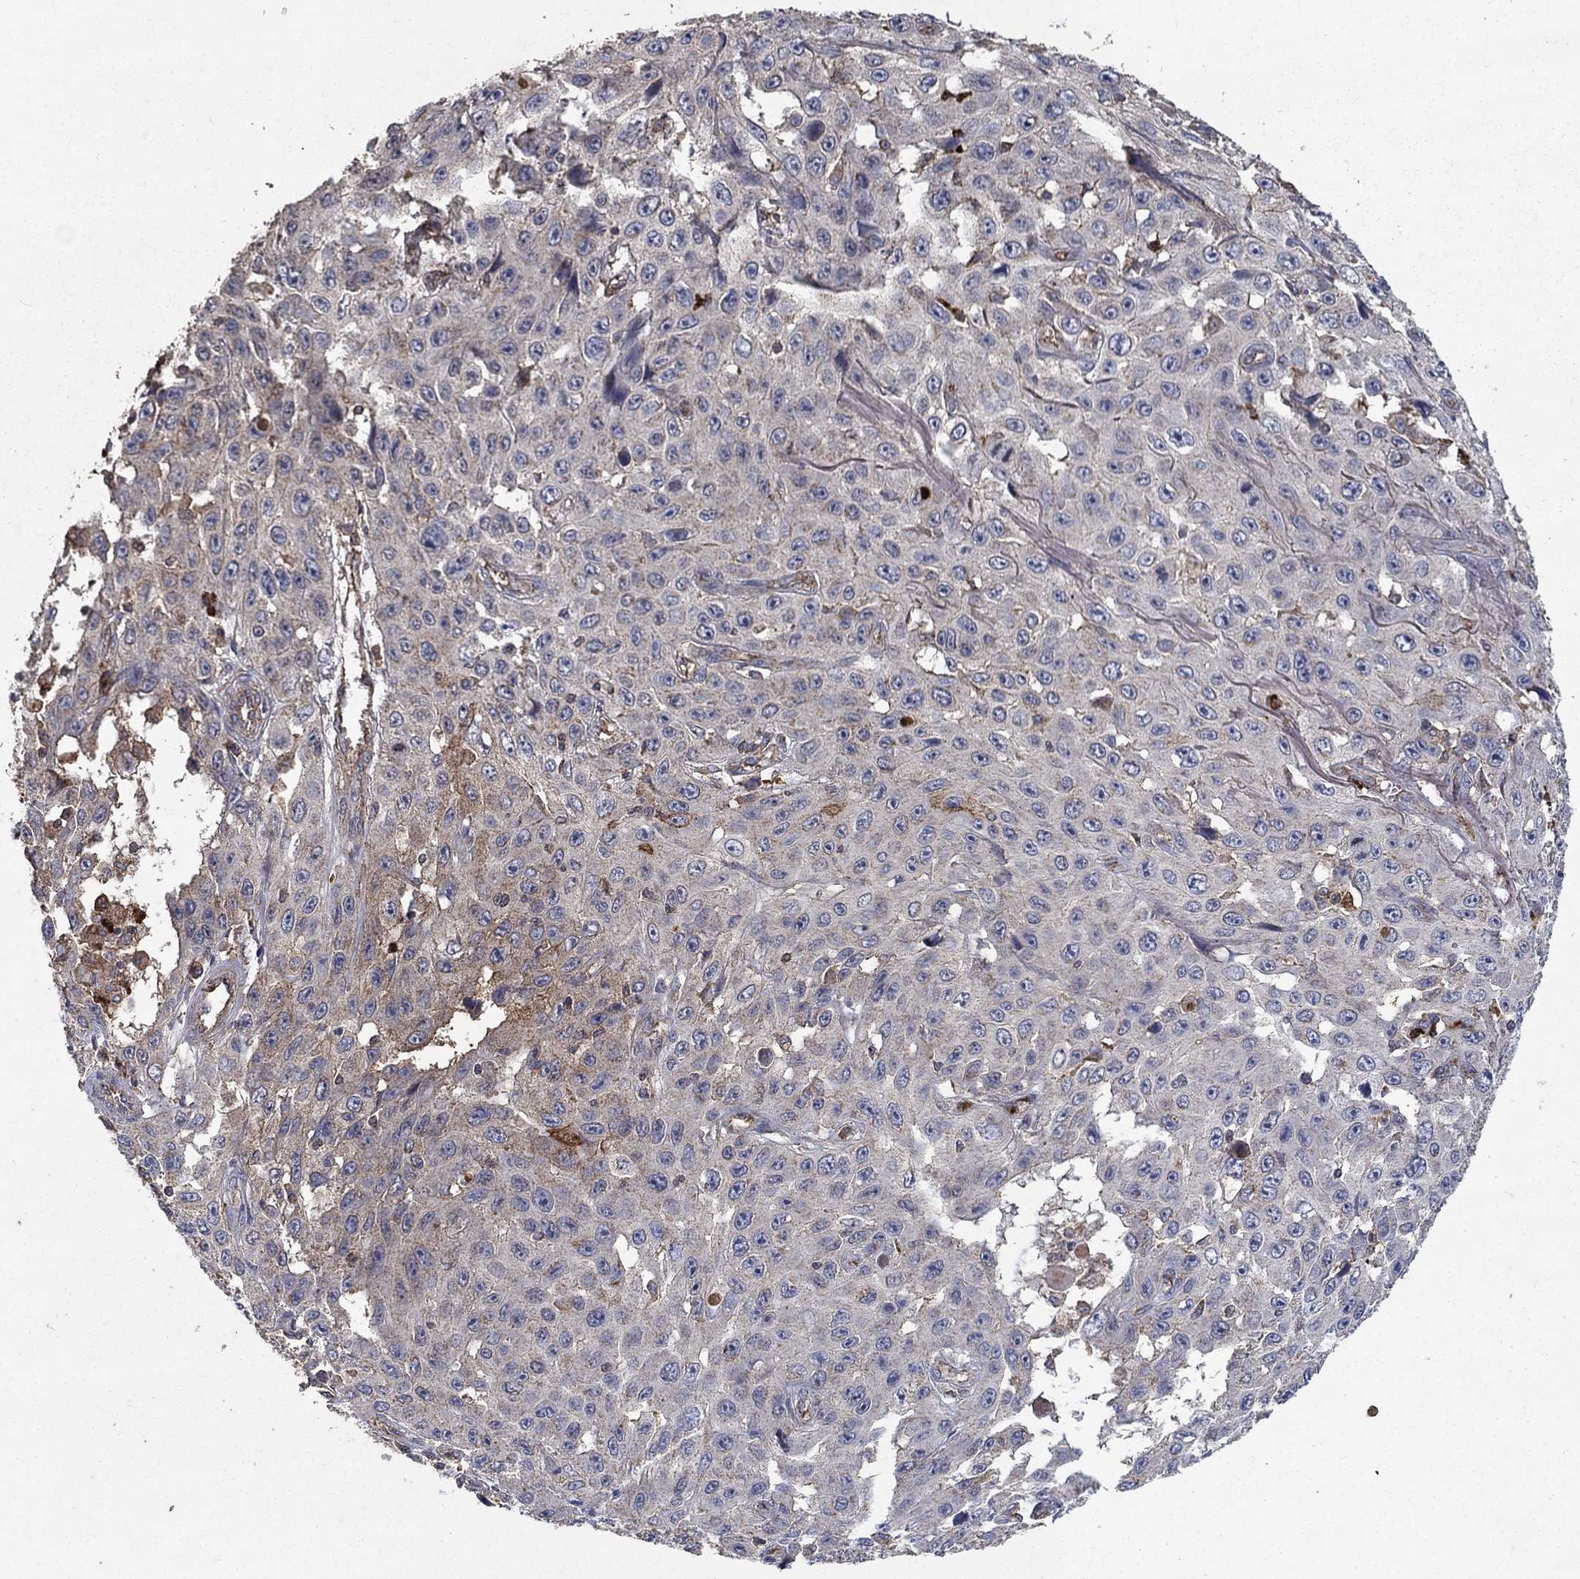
{"staining": {"intensity": "strong", "quantity": "<25%", "location": "cytoplasmic/membranous"}, "tissue": "skin cancer", "cell_type": "Tumor cells", "image_type": "cancer", "snomed": [{"axis": "morphology", "description": "Squamous cell carcinoma, NOS"}, {"axis": "topography", "description": "Skin"}], "caption": "An image of skin cancer stained for a protein exhibits strong cytoplasmic/membranous brown staining in tumor cells.", "gene": "CD24", "patient": {"sex": "male", "age": 82}}